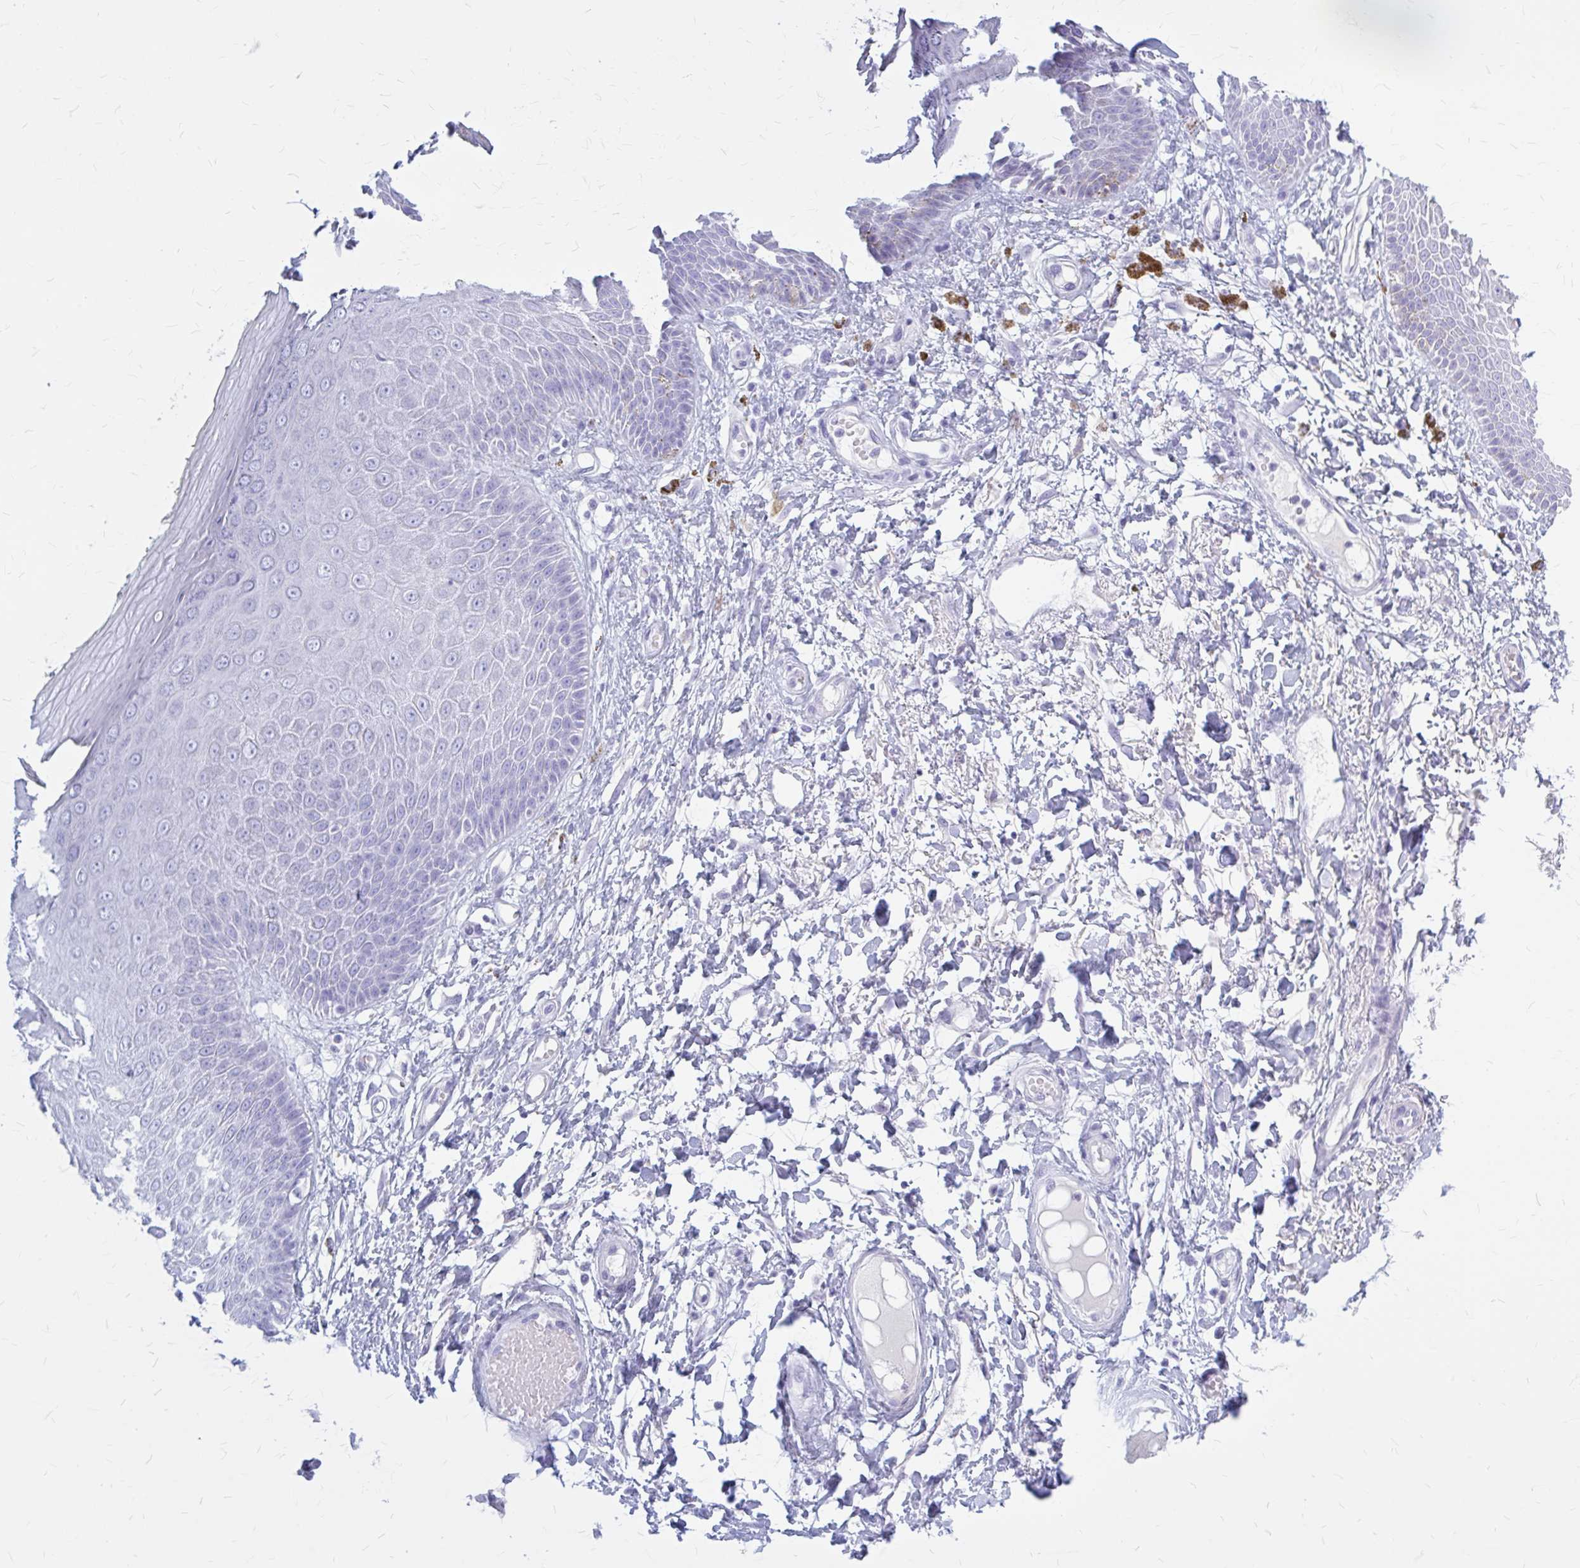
{"staining": {"intensity": "negative", "quantity": "none", "location": "none"}, "tissue": "skin", "cell_type": "Epidermal cells", "image_type": "normal", "snomed": [{"axis": "morphology", "description": "Normal tissue, NOS"}, {"axis": "topography", "description": "Anal"}, {"axis": "topography", "description": "Peripheral nerve tissue"}], "caption": "An IHC image of unremarkable skin is shown. There is no staining in epidermal cells of skin.", "gene": "KLHDC7A", "patient": {"sex": "male", "age": 78}}